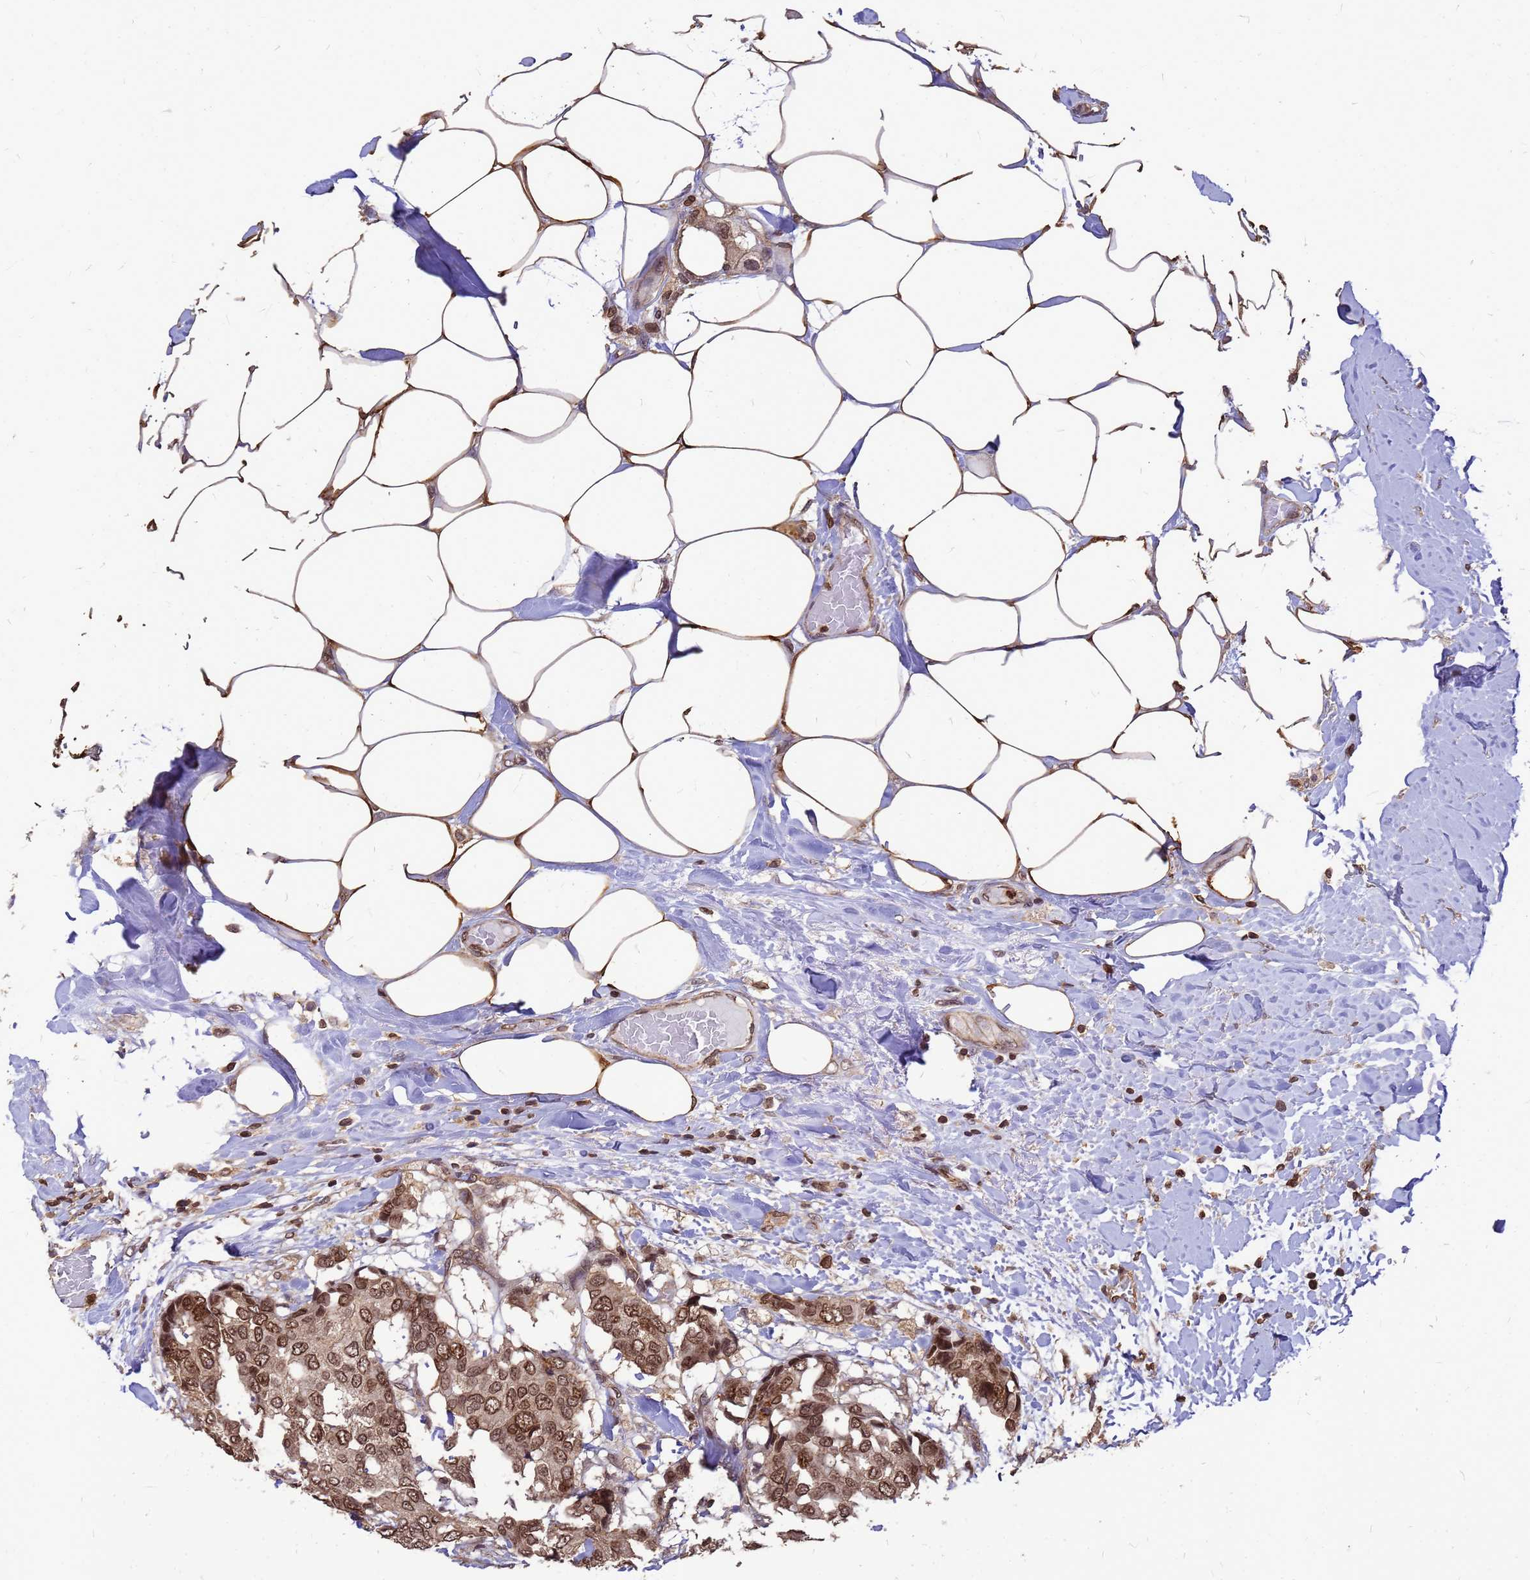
{"staining": {"intensity": "moderate", "quantity": ">75%", "location": "cytoplasmic/membranous,nuclear"}, "tissue": "breast cancer", "cell_type": "Tumor cells", "image_type": "cancer", "snomed": [{"axis": "morphology", "description": "Duct carcinoma"}, {"axis": "topography", "description": "Breast"}], "caption": "This is an image of immunohistochemistry staining of breast infiltrating ductal carcinoma, which shows moderate staining in the cytoplasmic/membranous and nuclear of tumor cells.", "gene": "C1orf35", "patient": {"sex": "female", "age": 75}}